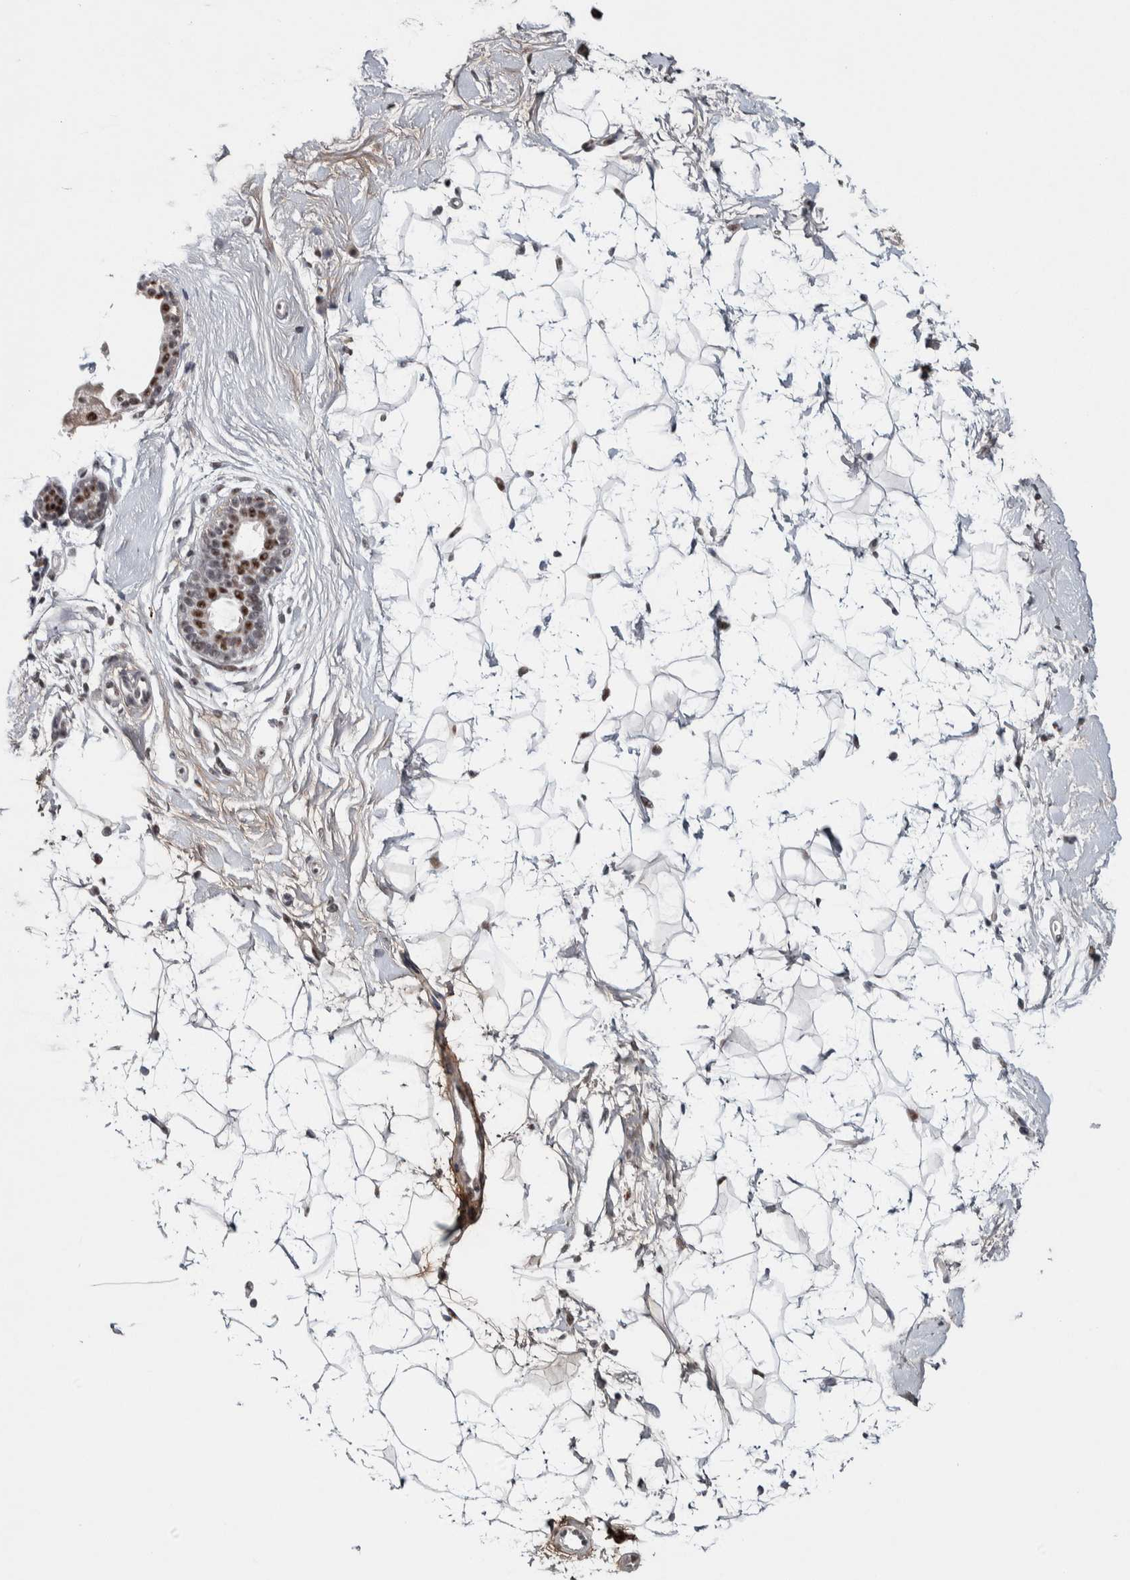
{"staining": {"intensity": "moderate", "quantity": ">75%", "location": "nuclear"}, "tissue": "breast", "cell_type": "Adipocytes", "image_type": "normal", "snomed": [{"axis": "morphology", "description": "Normal tissue, NOS"}, {"axis": "topography", "description": "Breast"}], "caption": "Adipocytes show medium levels of moderate nuclear expression in about >75% of cells in benign breast. (Stains: DAB in brown, nuclei in blue, Microscopy: brightfield microscopy at high magnification).", "gene": "ASPN", "patient": {"sex": "female", "age": 22}}